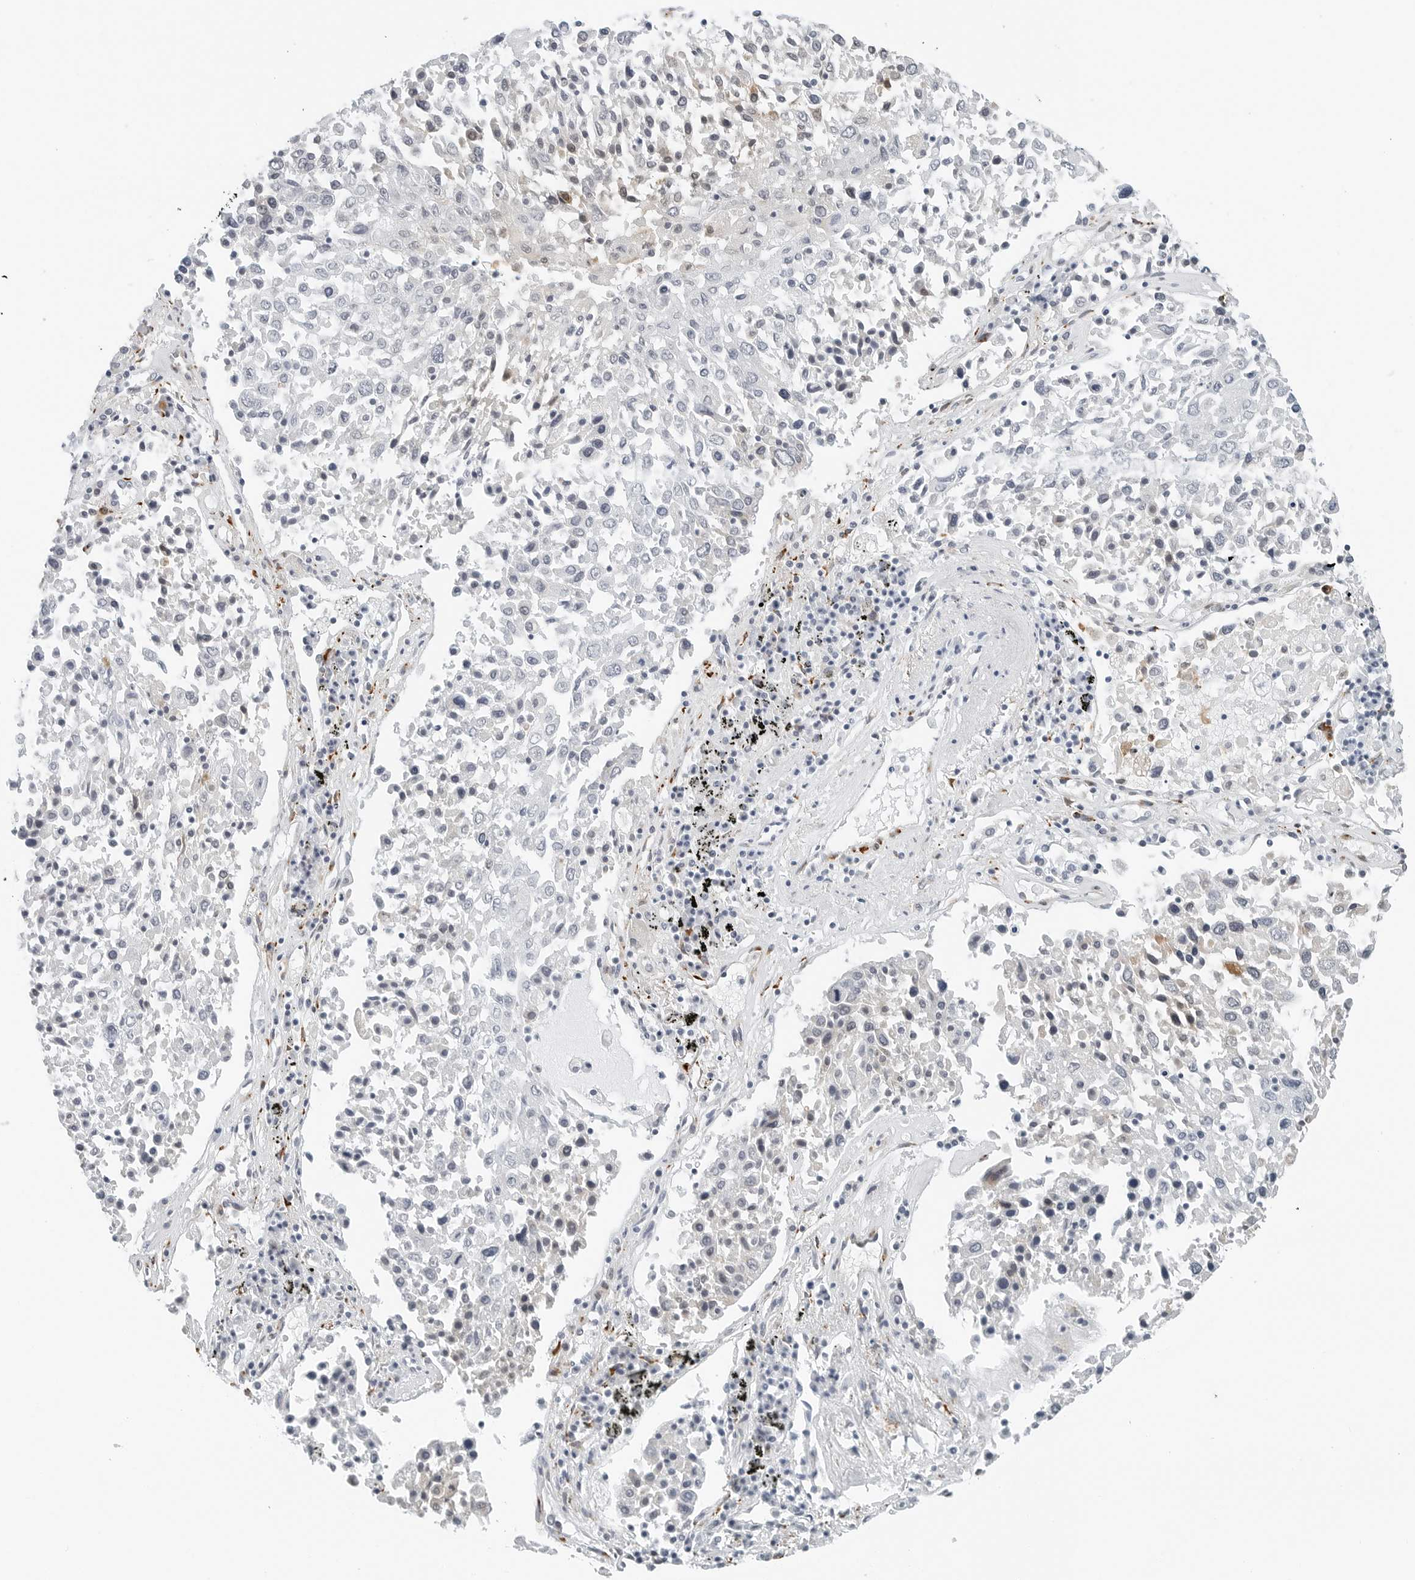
{"staining": {"intensity": "negative", "quantity": "none", "location": "none"}, "tissue": "lung cancer", "cell_type": "Tumor cells", "image_type": "cancer", "snomed": [{"axis": "morphology", "description": "Squamous cell carcinoma, NOS"}, {"axis": "topography", "description": "Lung"}], "caption": "Immunohistochemical staining of human lung cancer demonstrates no significant positivity in tumor cells. (Brightfield microscopy of DAB (3,3'-diaminobenzidine) immunohistochemistry (IHC) at high magnification).", "gene": "P4HA2", "patient": {"sex": "male", "age": 65}}